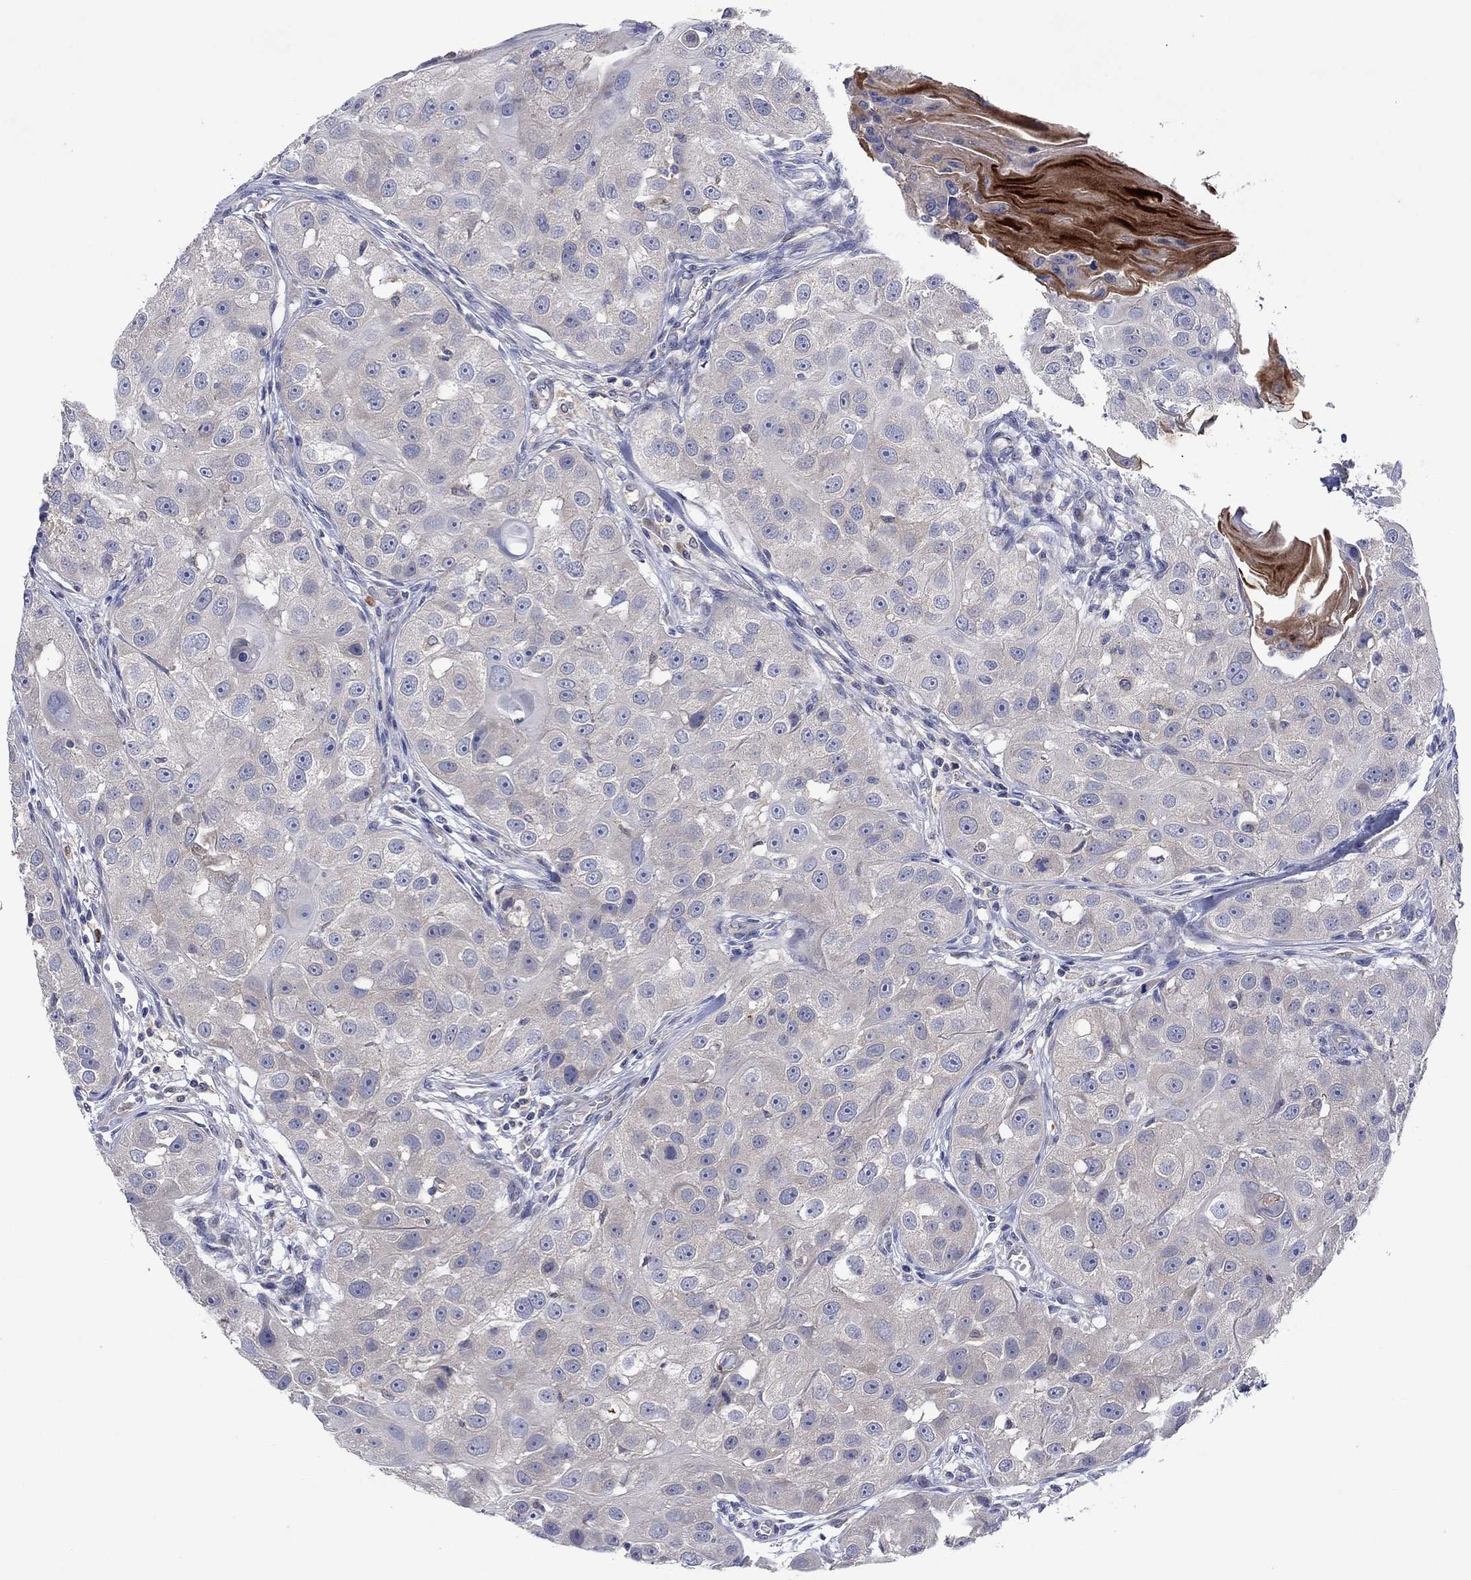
{"staining": {"intensity": "negative", "quantity": "none", "location": "none"}, "tissue": "head and neck cancer", "cell_type": "Tumor cells", "image_type": "cancer", "snomed": [{"axis": "morphology", "description": "Normal tissue, NOS"}, {"axis": "morphology", "description": "Squamous cell carcinoma, NOS"}, {"axis": "topography", "description": "Skeletal muscle"}, {"axis": "topography", "description": "Head-Neck"}], "caption": "Human head and neck cancer (squamous cell carcinoma) stained for a protein using immunohistochemistry exhibits no staining in tumor cells.", "gene": "PLCL2", "patient": {"sex": "male", "age": 51}}